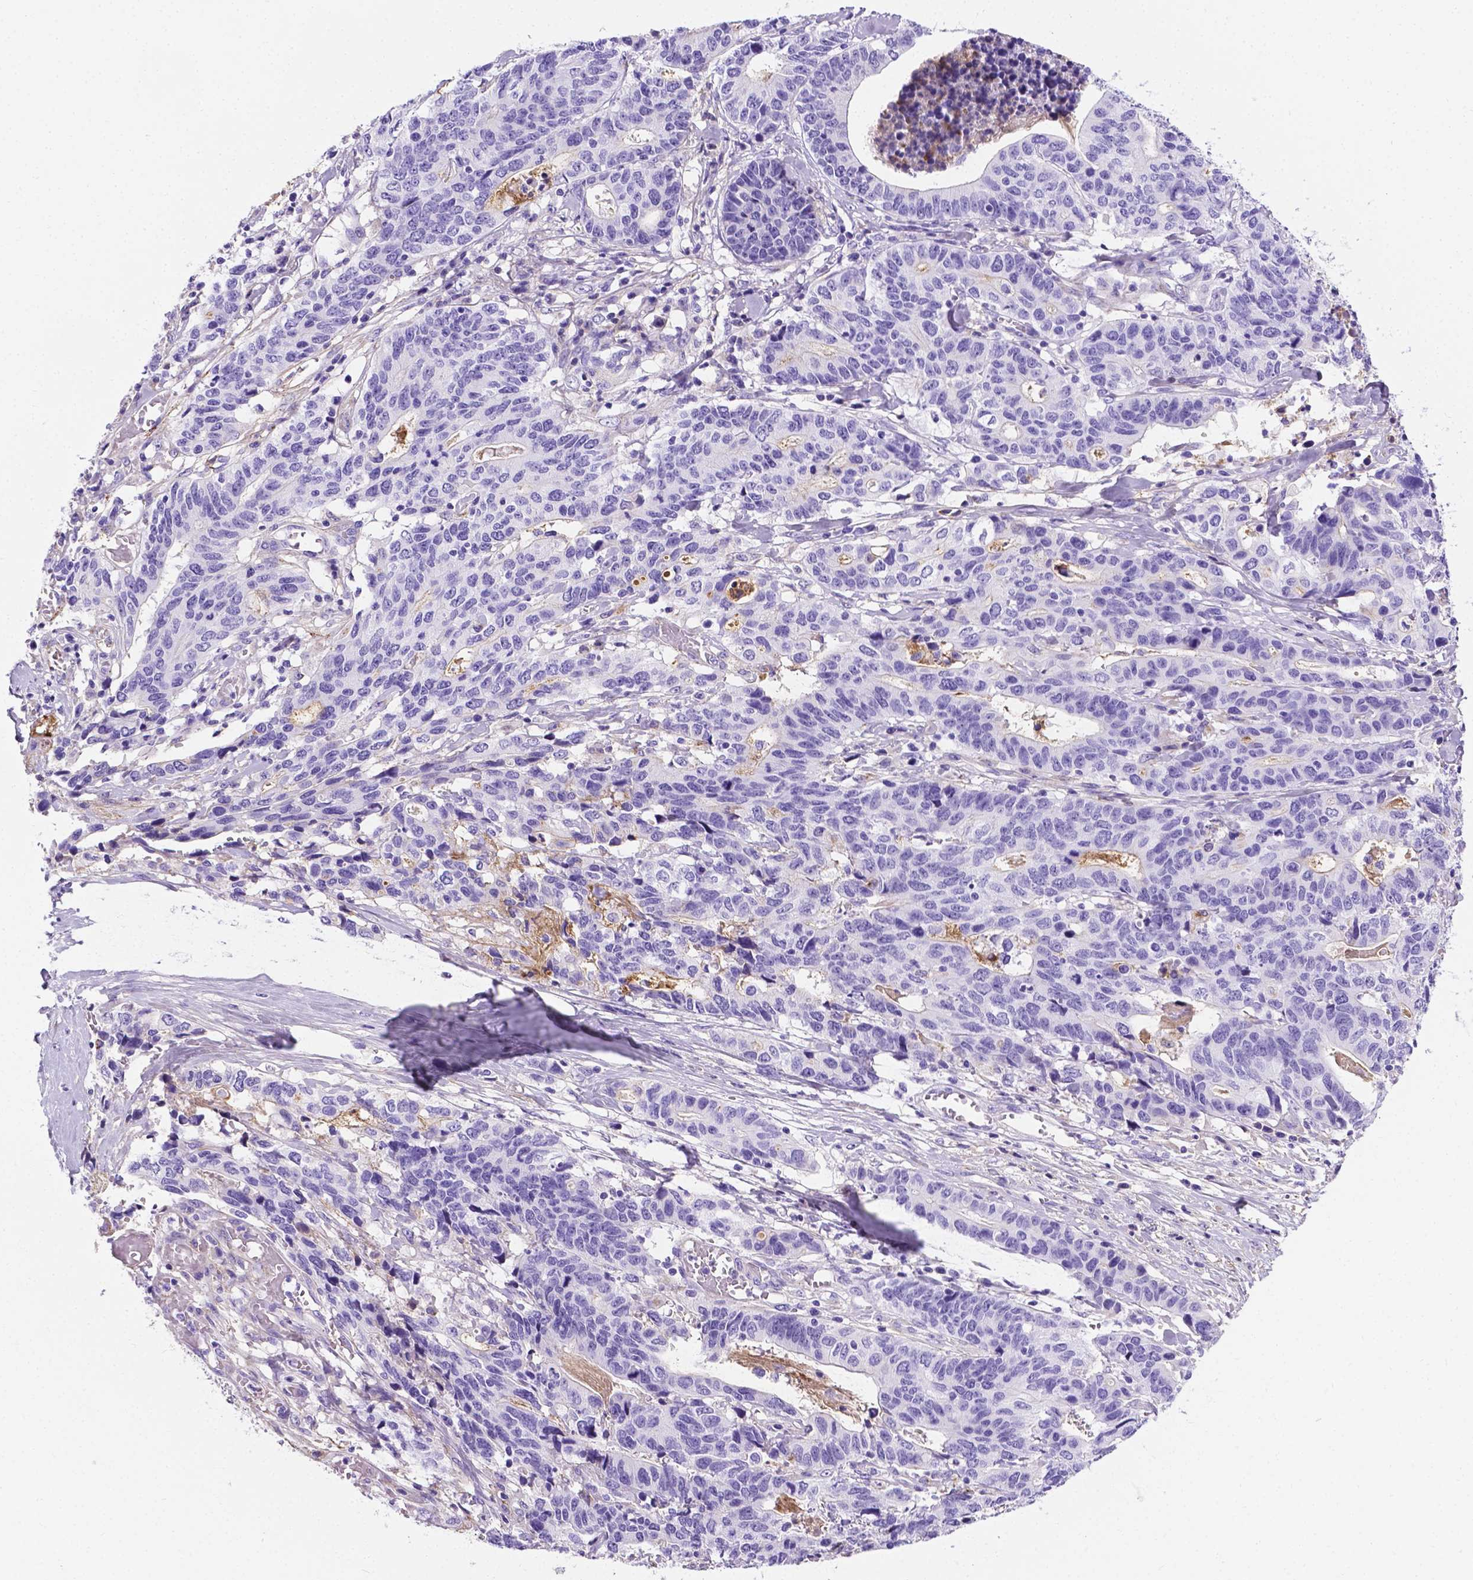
{"staining": {"intensity": "negative", "quantity": "none", "location": "none"}, "tissue": "stomach cancer", "cell_type": "Tumor cells", "image_type": "cancer", "snomed": [{"axis": "morphology", "description": "Adenocarcinoma, NOS"}, {"axis": "topography", "description": "Stomach, upper"}], "caption": "IHC of stomach adenocarcinoma exhibits no positivity in tumor cells.", "gene": "APOE", "patient": {"sex": "female", "age": 67}}